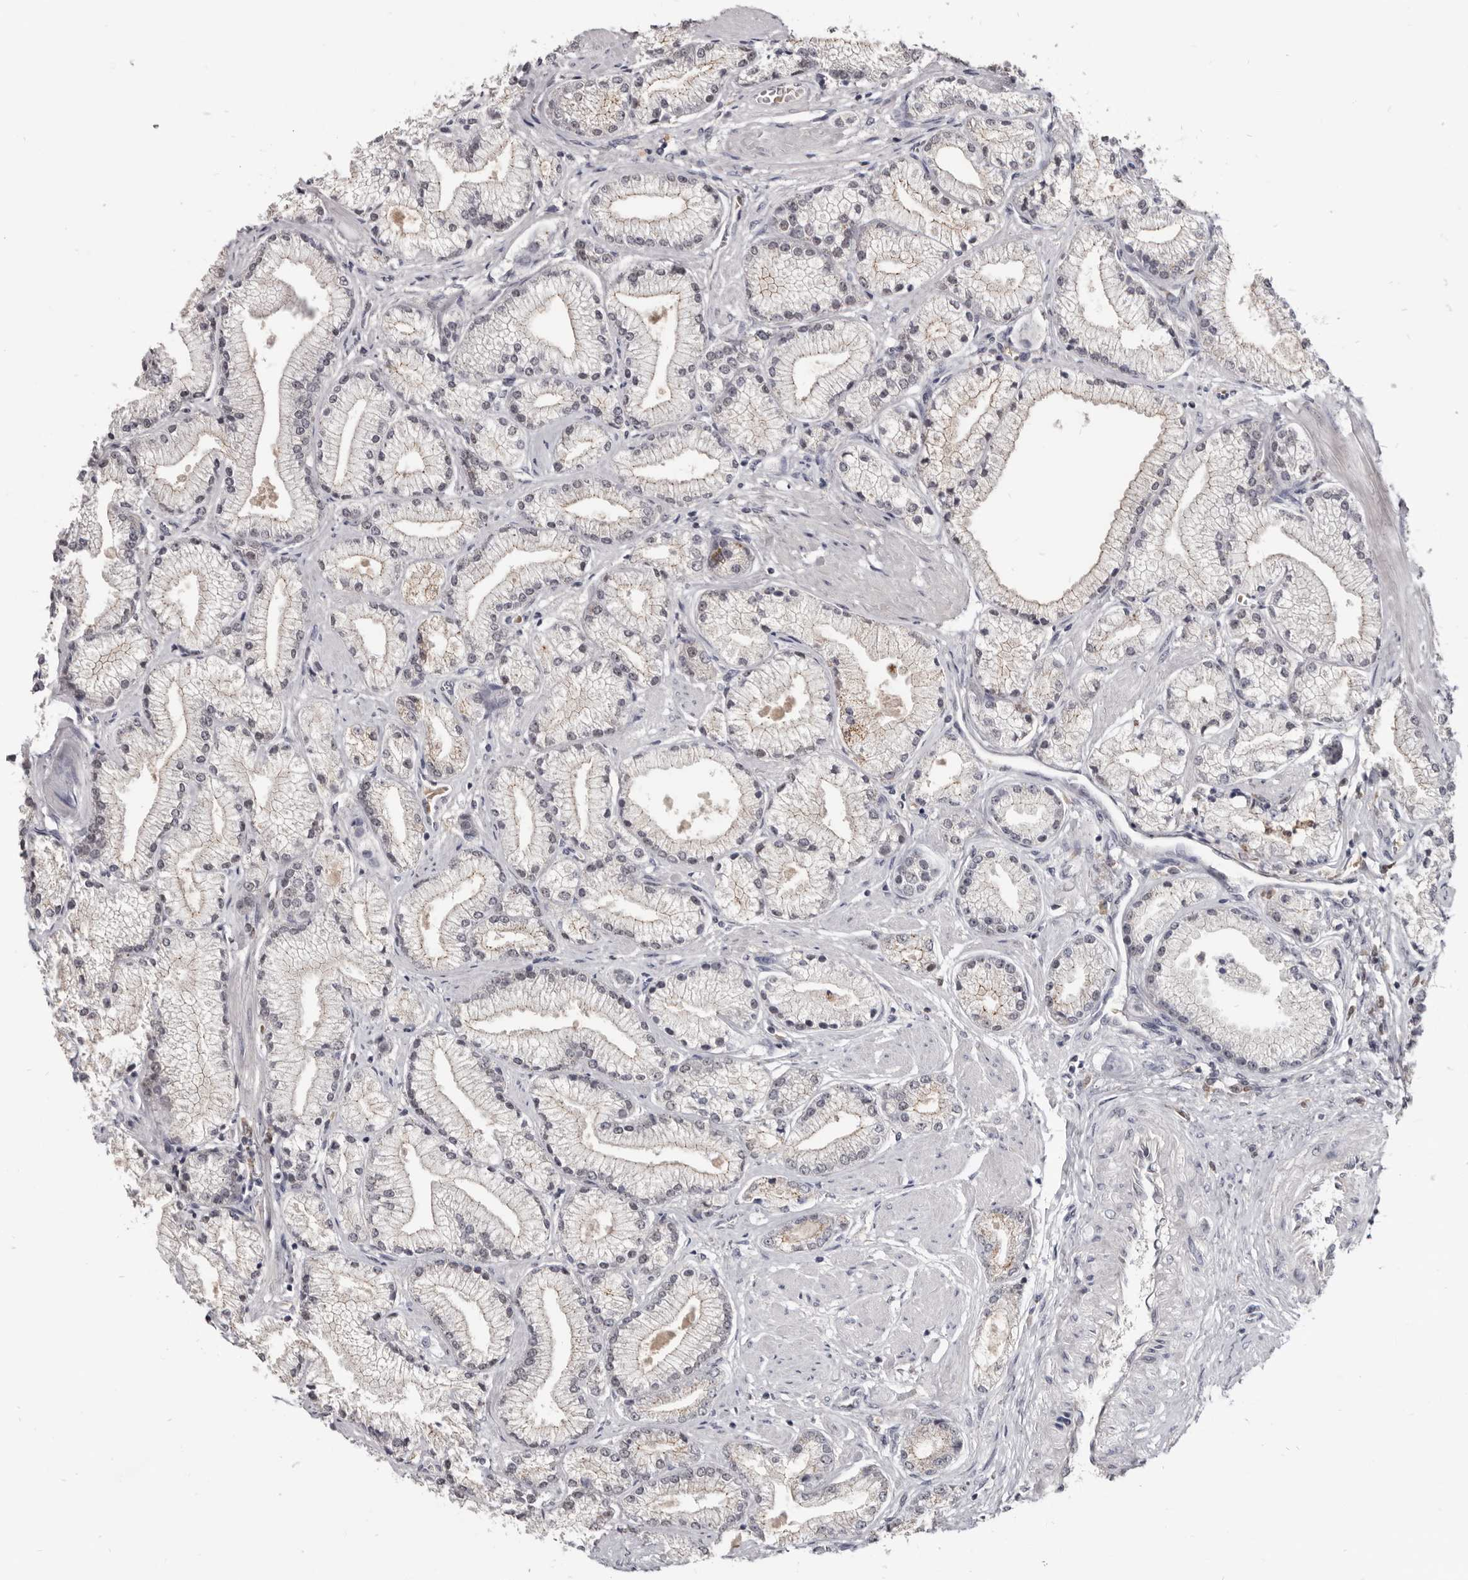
{"staining": {"intensity": "moderate", "quantity": "25%-75%", "location": "cytoplasmic/membranous"}, "tissue": "prostate cancer", "cell_type": "Tumor cells", "image_type": "cancer", "snomed": [{"axis": "morphology", "description": "Adenocarcinoma, High grade"}, {"axis": "topography", "description": "Prostate"}], "caption": "Prostate high-grade adenocarcinoma stained for a protein demonstrates moderate cytoplasmic/membranous positivity in tumor cells.", "gene": "CGN", "patient": {"sex": "male", "age": 50}}